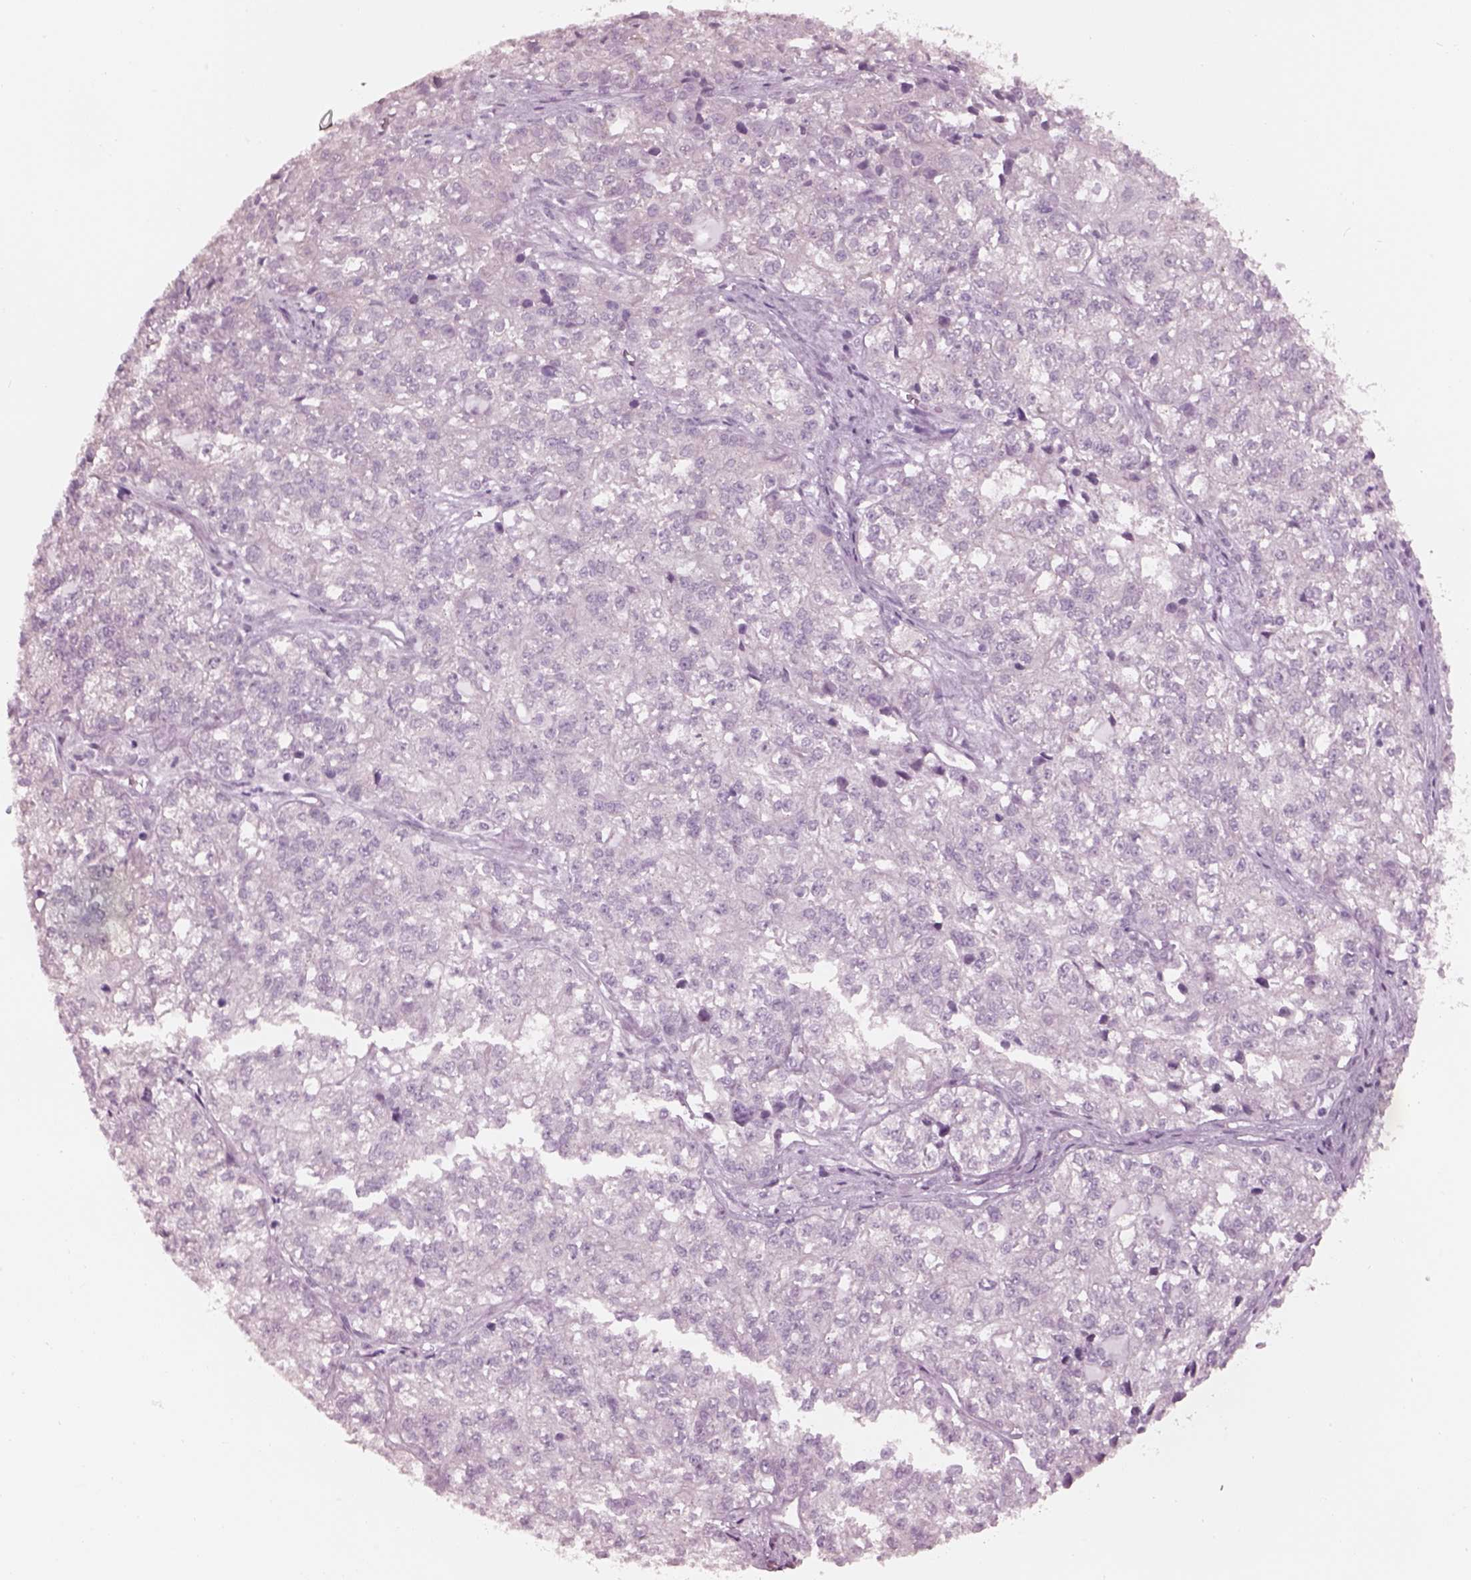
{"staining": {"intensity": "negative", "quantity": "none", "location": "none"}, "tissue": "ovarian cancer", "cell_type": "Tumor cells", "image_type": "cancer", "snomed": [{"axis": "morphology", "description": "Carcinoma, endometroid"}, {"axis": "topography", "description": "Ovary"}], "caption": "Immunohistochemistry (IHC) of human endometroid carcinoma (ovarian) shows no expression in tumor cells.", "gene": "KRTAP24-1", "patient": {"sex": "female", "age": 64}}